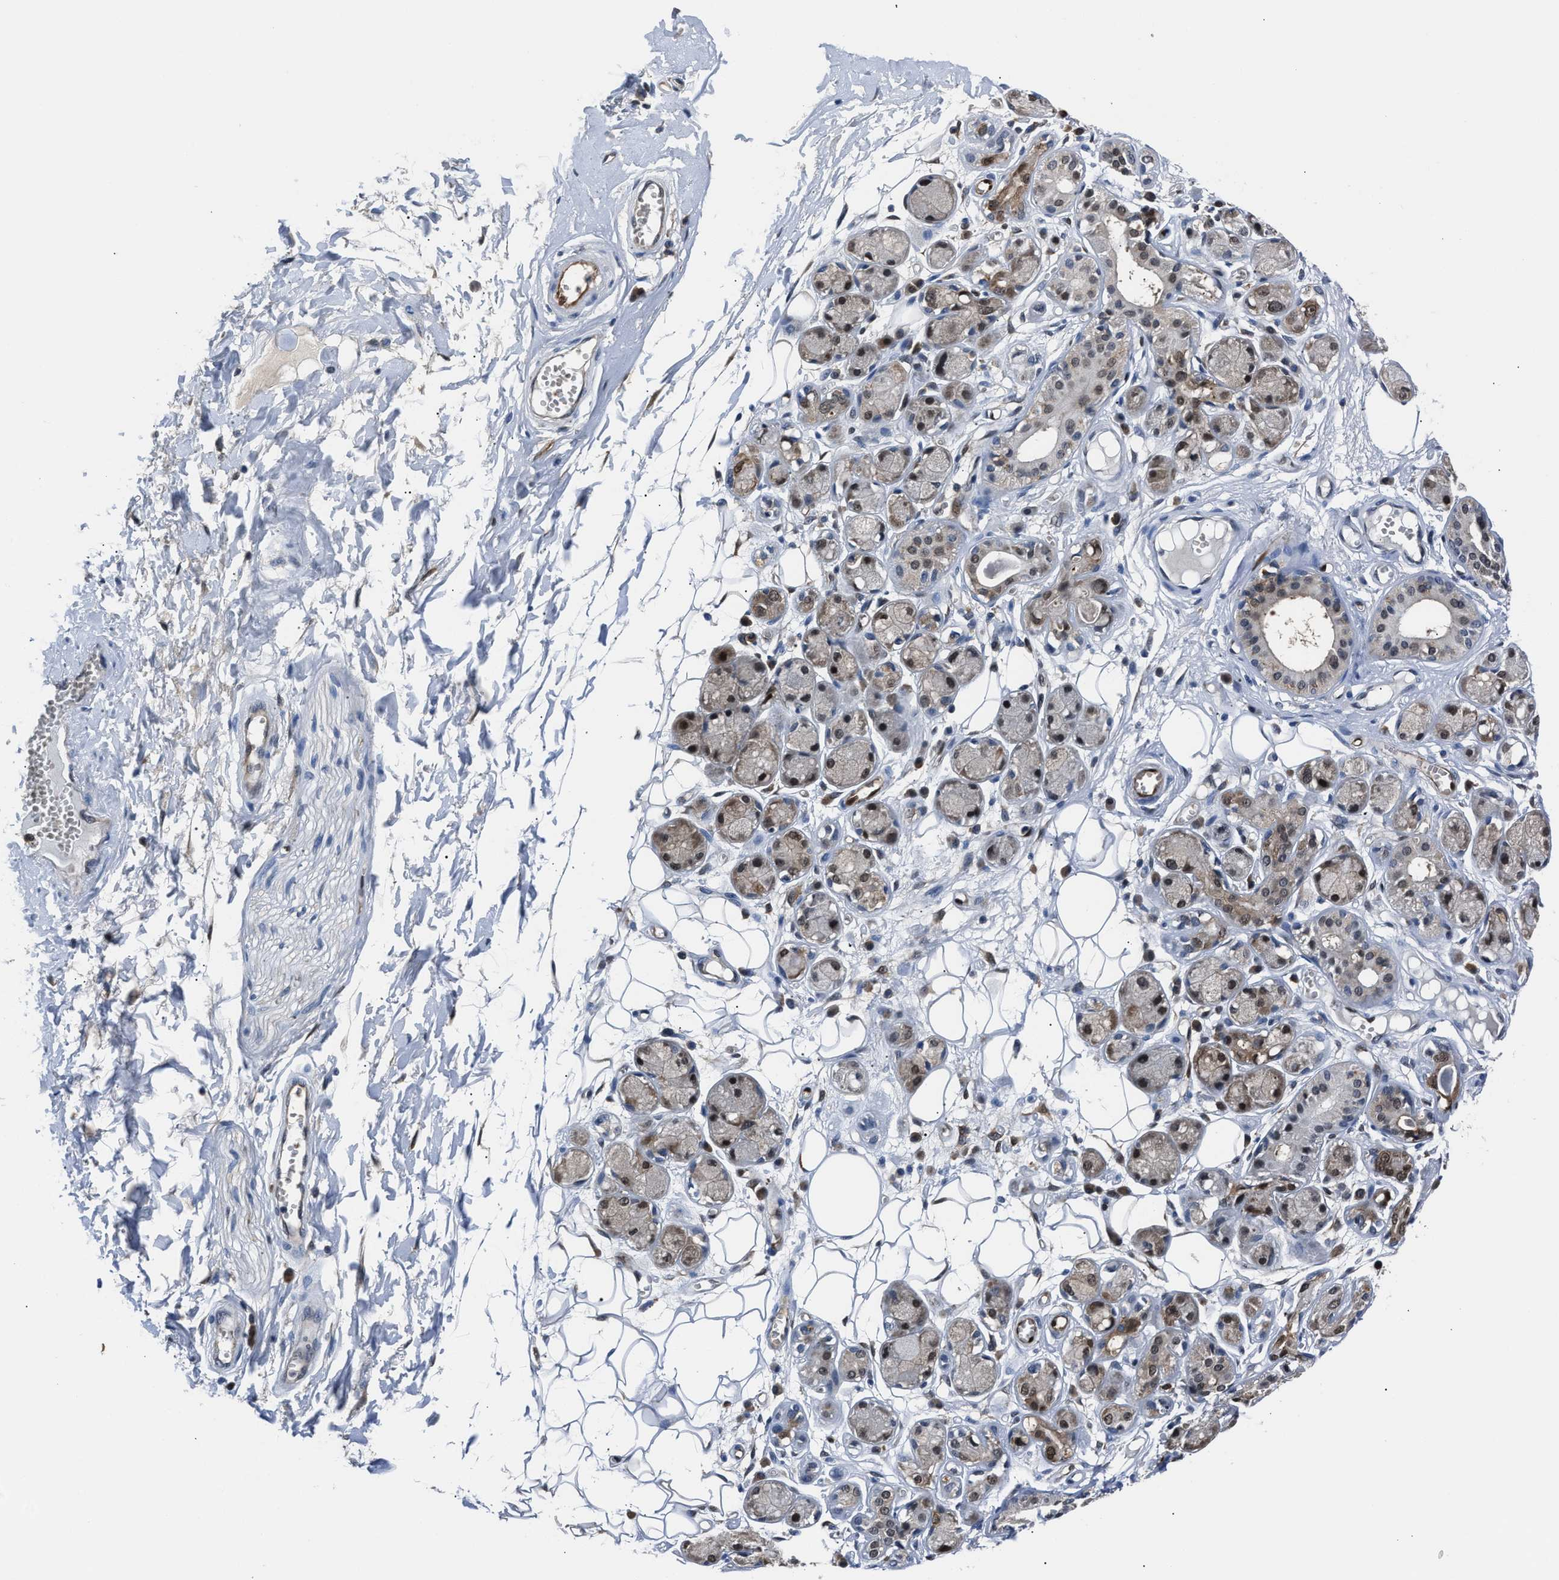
{"staining": {"intensity": "negative", "quantity": "none", "location": "none"}, "tissue": "adipose tissue", "cell_type": "Adipocytes", "image_type": "normal", "snomed": [{"axis": "morphology", "description": "Normal tissue, NOS"}, {"axis": "morphology", "description": "Inflammation, NOS"}, {"axis": "topography", "description": "Salivary gland"}, {"axis": "topography", "description": "Peripheral nerve tissue"}], "caption": "IHC of benign human adipose tissue shows no expression in adipocytes. Nuclei are stained in blue.", "gene": "PPA1", "patient": {"sex": "female", "age": 75}}